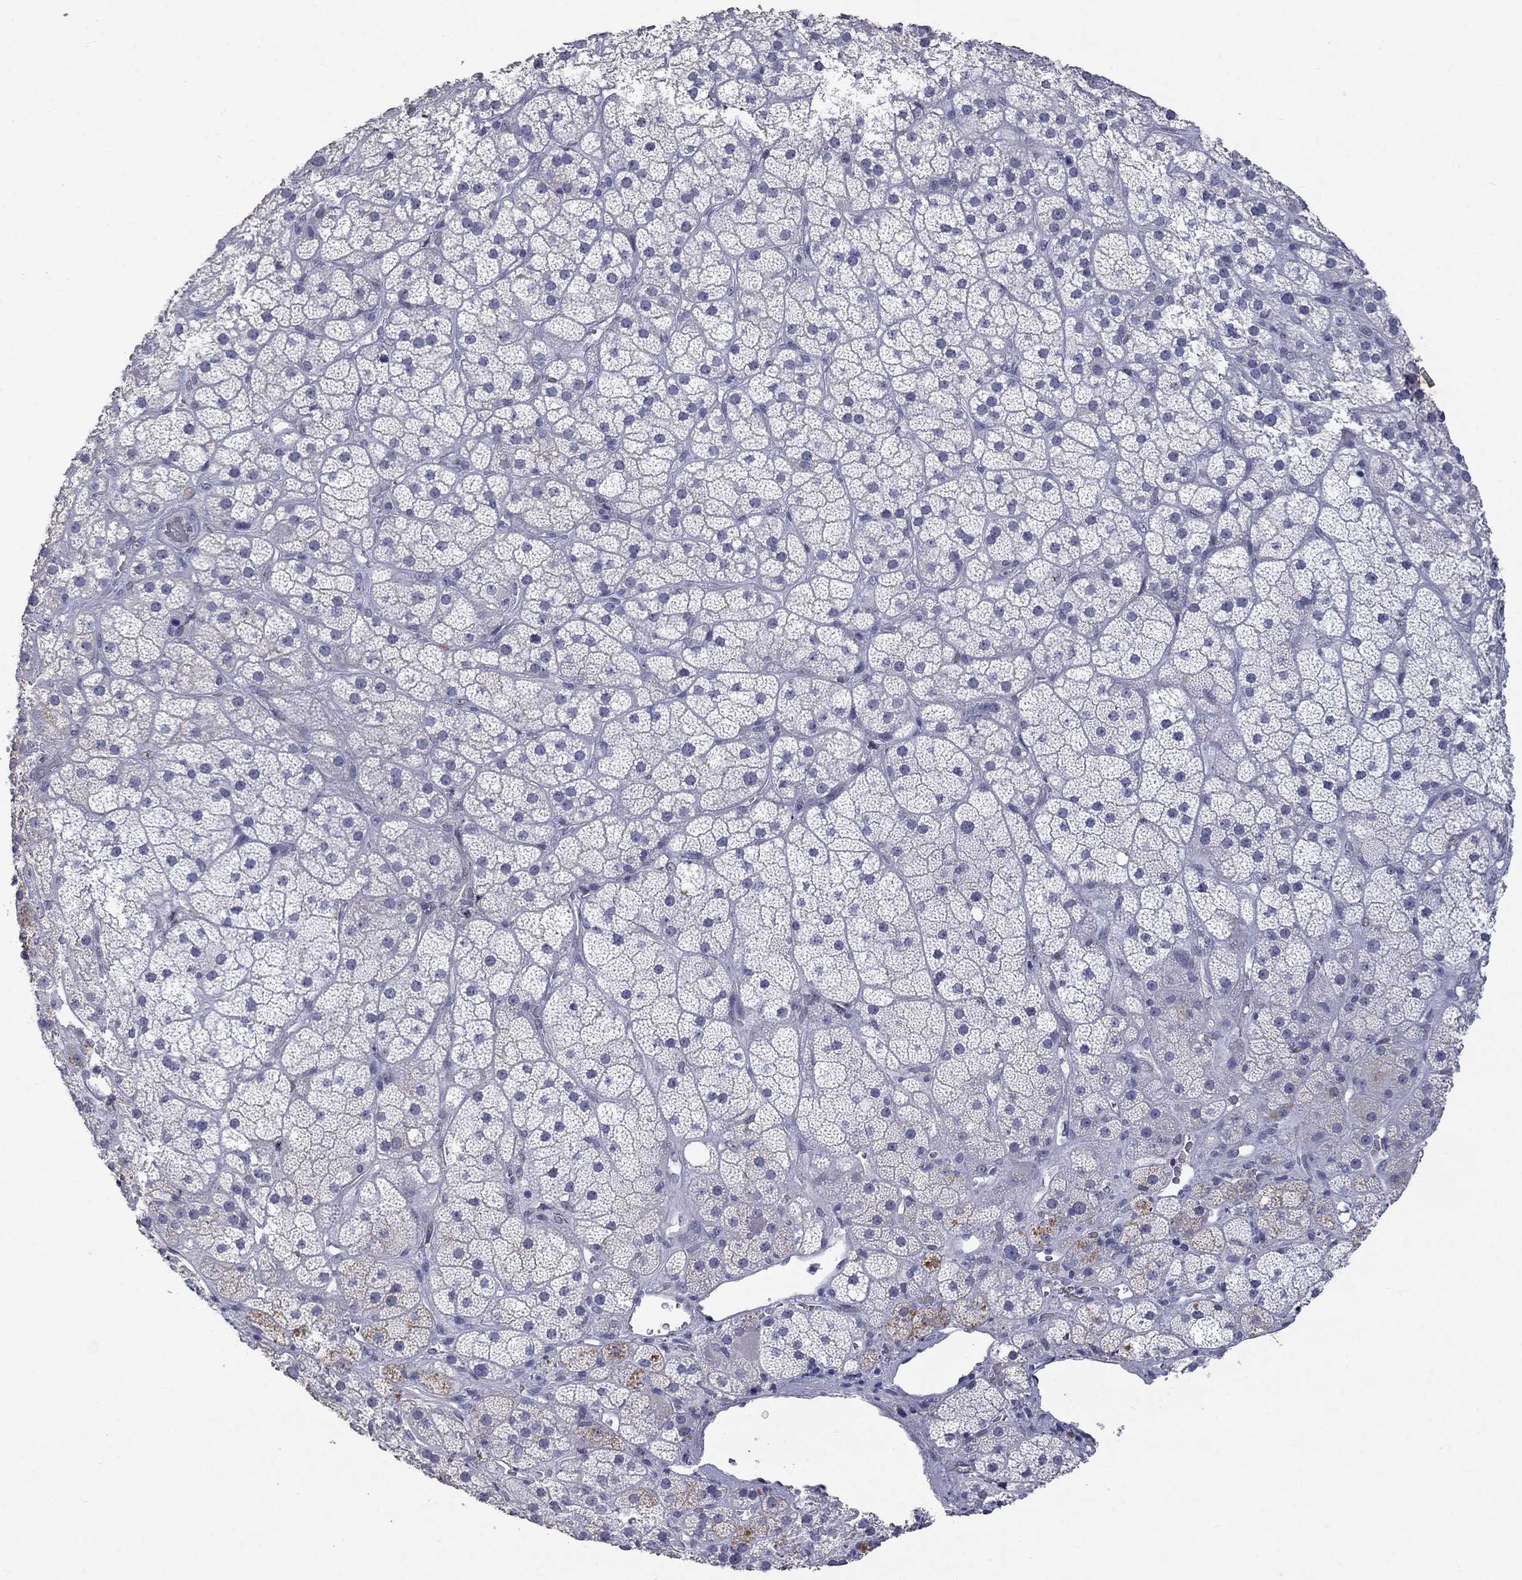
{"staining": {"intensity": "moderate", "quantity": "<25%", "location": "cytoplasmic/membranous"}, "tissue": "adrenal gland", "cell_type": "Glandular cells", "image_type": "normal", "snomed": [{"axis": "morphology", "description": "Normal tissue, NOS"}, {"axis": "topography", "description": "Adrenal gland"}], "caption": "Adrenal gland stained with a brown dye demonstrates moderate cytoplasmic/membranous positive positivity in about <25% of glandular cells.", "gene": "SLC51A", "patient": {"sex": "male", "age": 57}}